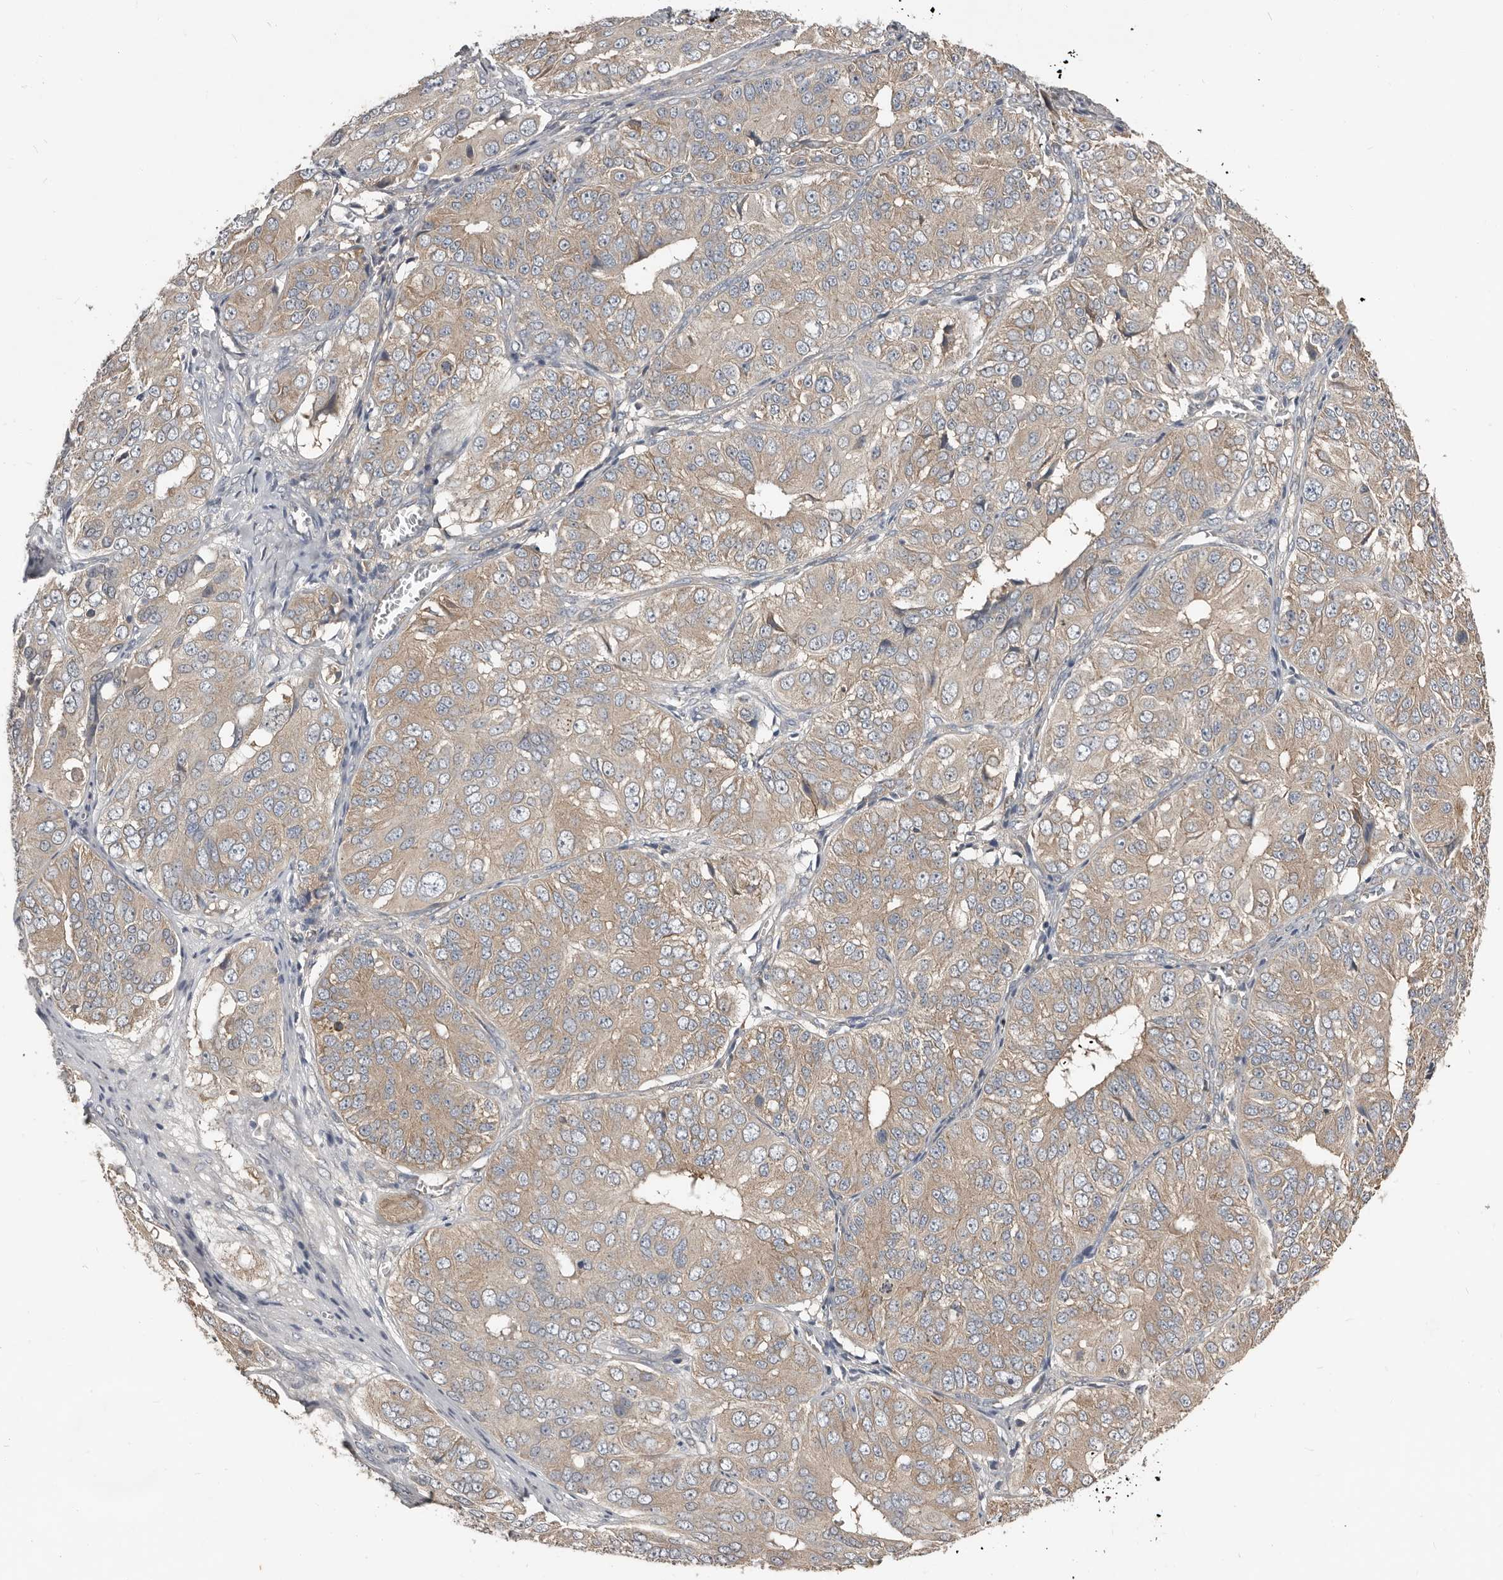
{"staining": {"intensity": "weak", "quantity": ">75%", "location": "cytoplasmic/membranous"}, "tissue": "ovarian cancer", "cell_type": "Tumor cells", "image_type": "cancer", "snomed": [{"axis": "morphology", "description": "Carcinoma, endometroid"}, {"axis": "topography", "description": "Ovary"}], "caption": "A brown stain highlights weak cytoplasmic/membranous expression of a protein in ovarian cancer tumor cells.", "gene": "AKNAD1", "patient": {"sex": "female", "age": 51}}